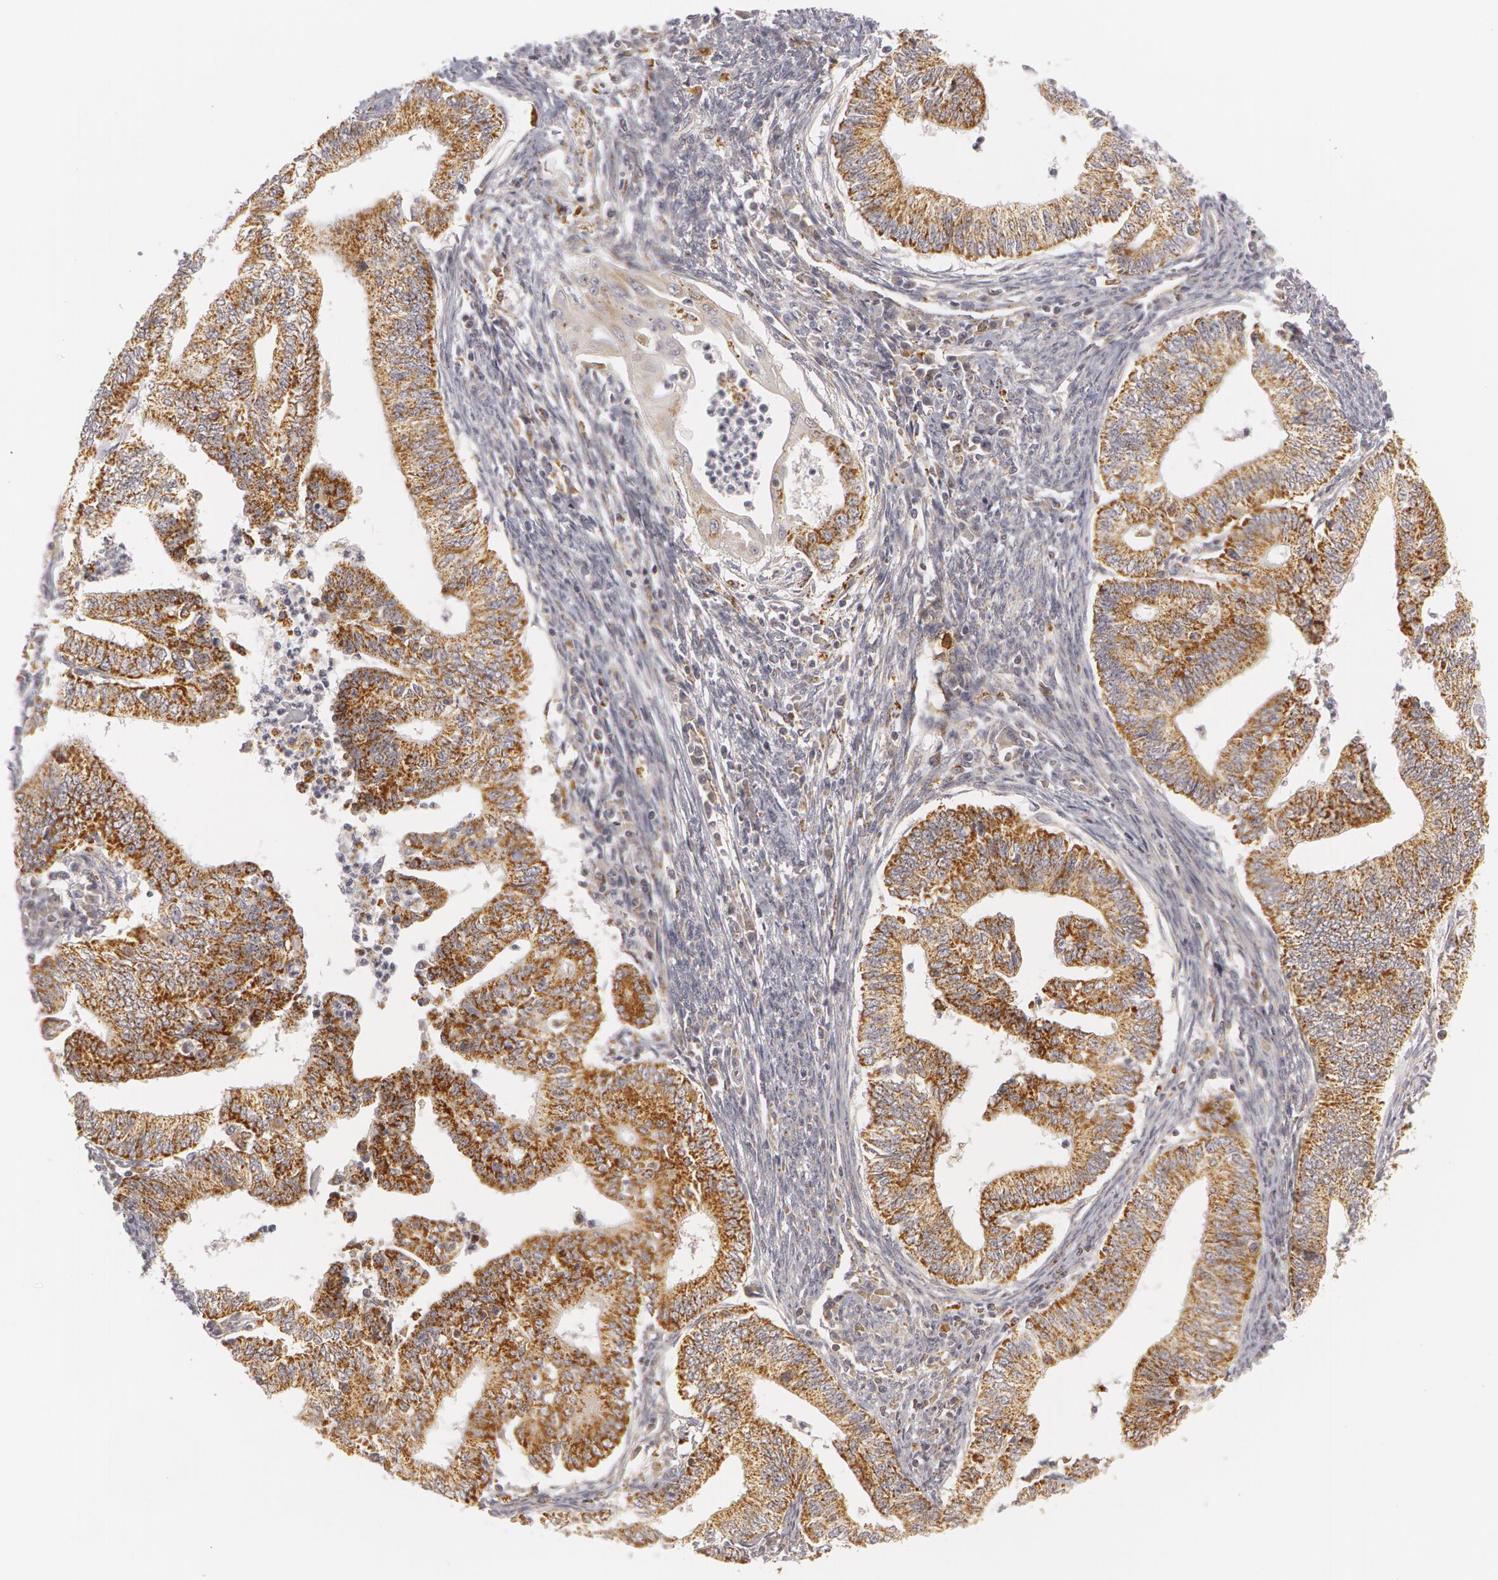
{"staining": {"intensity": "strong", "quantity": ">75%", "location": "cytoplasmic/membranous"}, "tissue": "endometrial cancer", "cell_type": "Tumor cells", "image_type": "cancer", "snomed": [{"axis": "morphology", "description": "Adenocarcinoma, NOS"}, {"axis": "topography", "description": "Endometrium"}], "caption": "Endometrial cancer tissue reveals strong cytoplasmic/membranous staining in about >75% of tumor cells", "gene": "C7", "patient": {"sex": "female", "age": 66}}